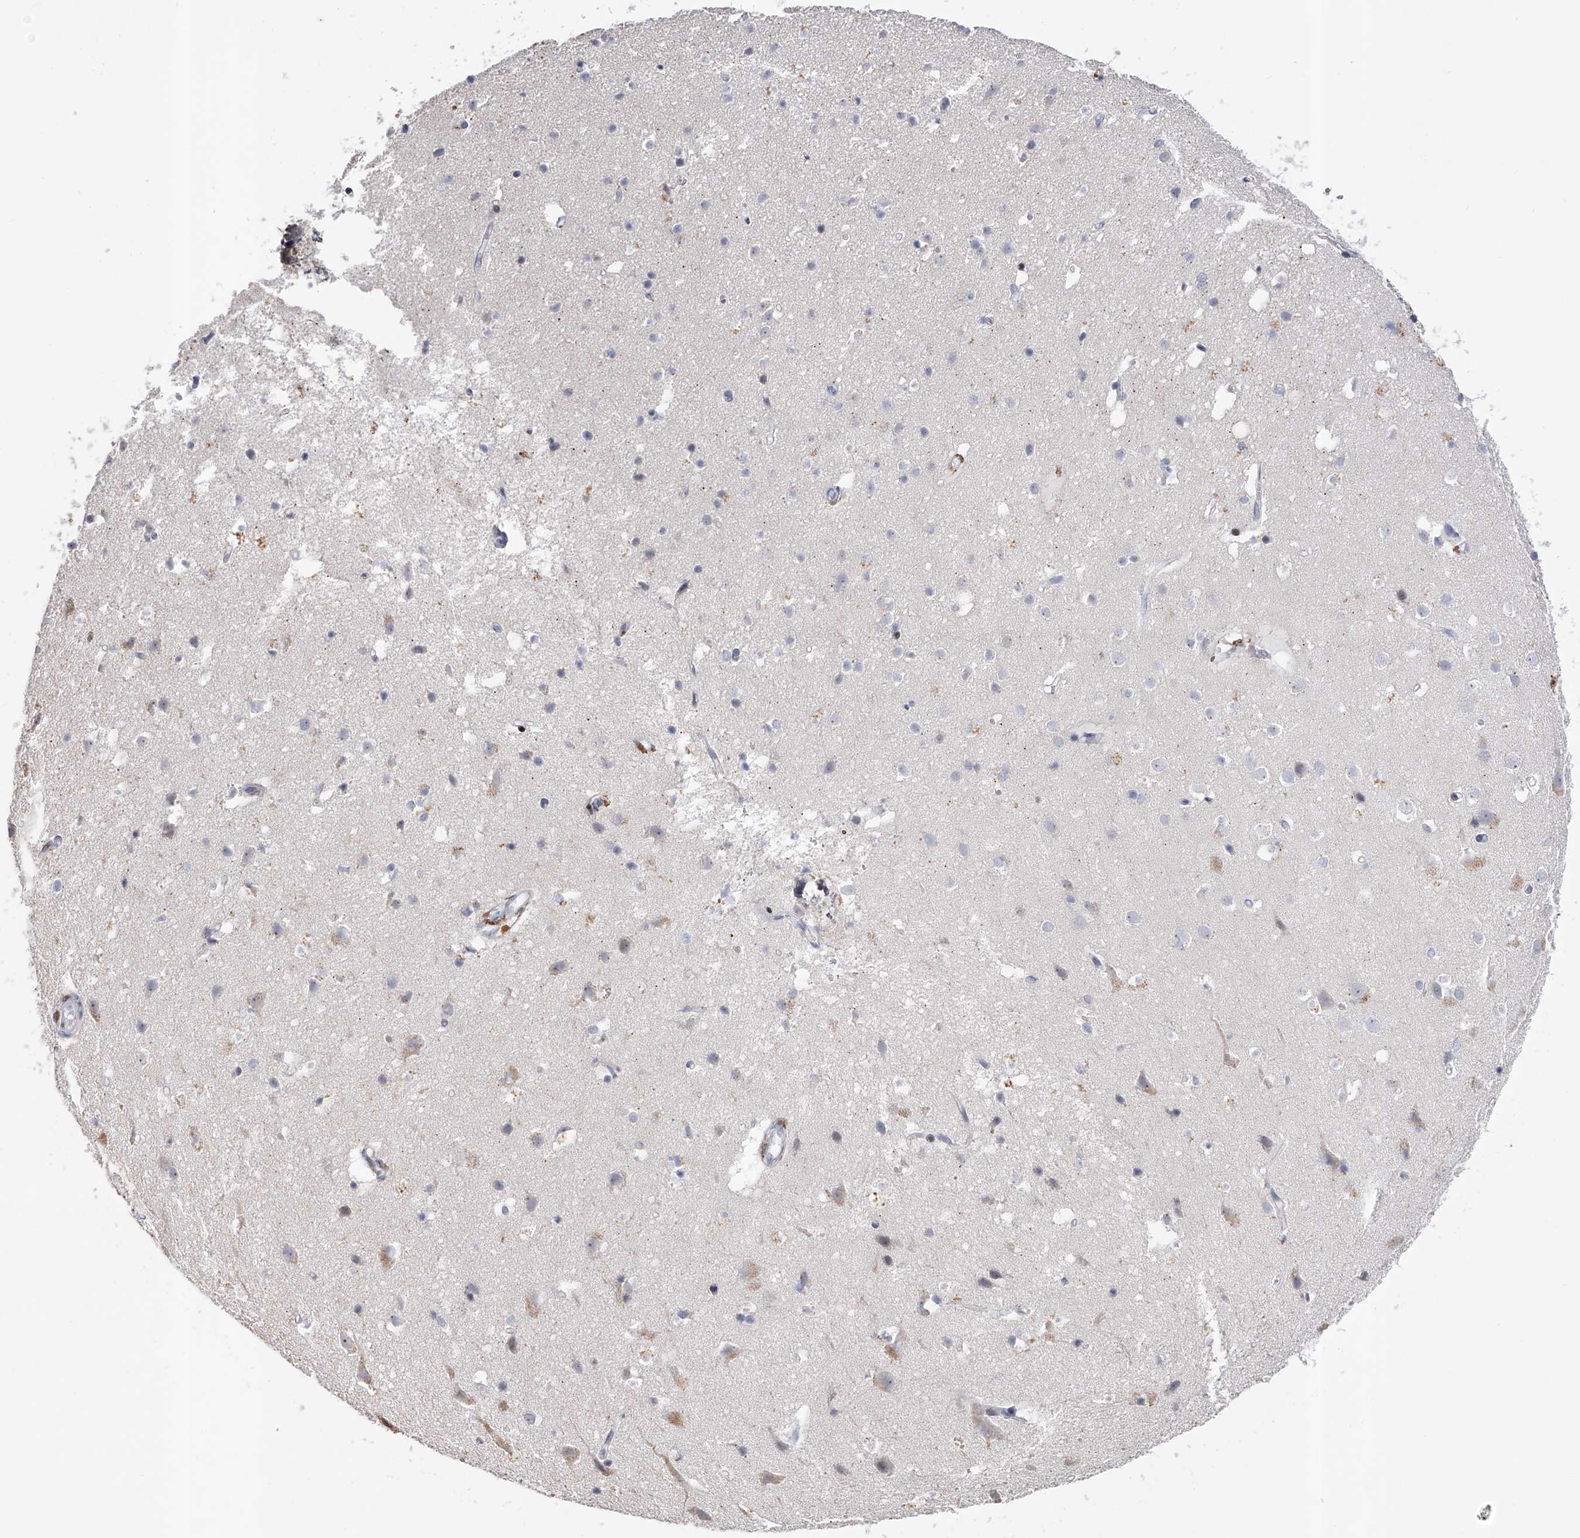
{"staining": {"intensity": "negative", "quantity": "none", "location": "none"}, "tissue": "cerebral cortex", "cell_type": "Endothelial cells", "image_type": "normal", "snomed": [{"axis": "morphology", "description": "Normal tissue, NOS"}, {"axis": "topography", "description": "Cerebral cortex"}], "caption": "Immunohistochemistry micrograph of benign human cerebral cortex stained for a protein (brown), which demonstrates no positivity in endothelial cells.", "gene": "RWDD2A", "patient": {"sex": "male", "age": 54}}